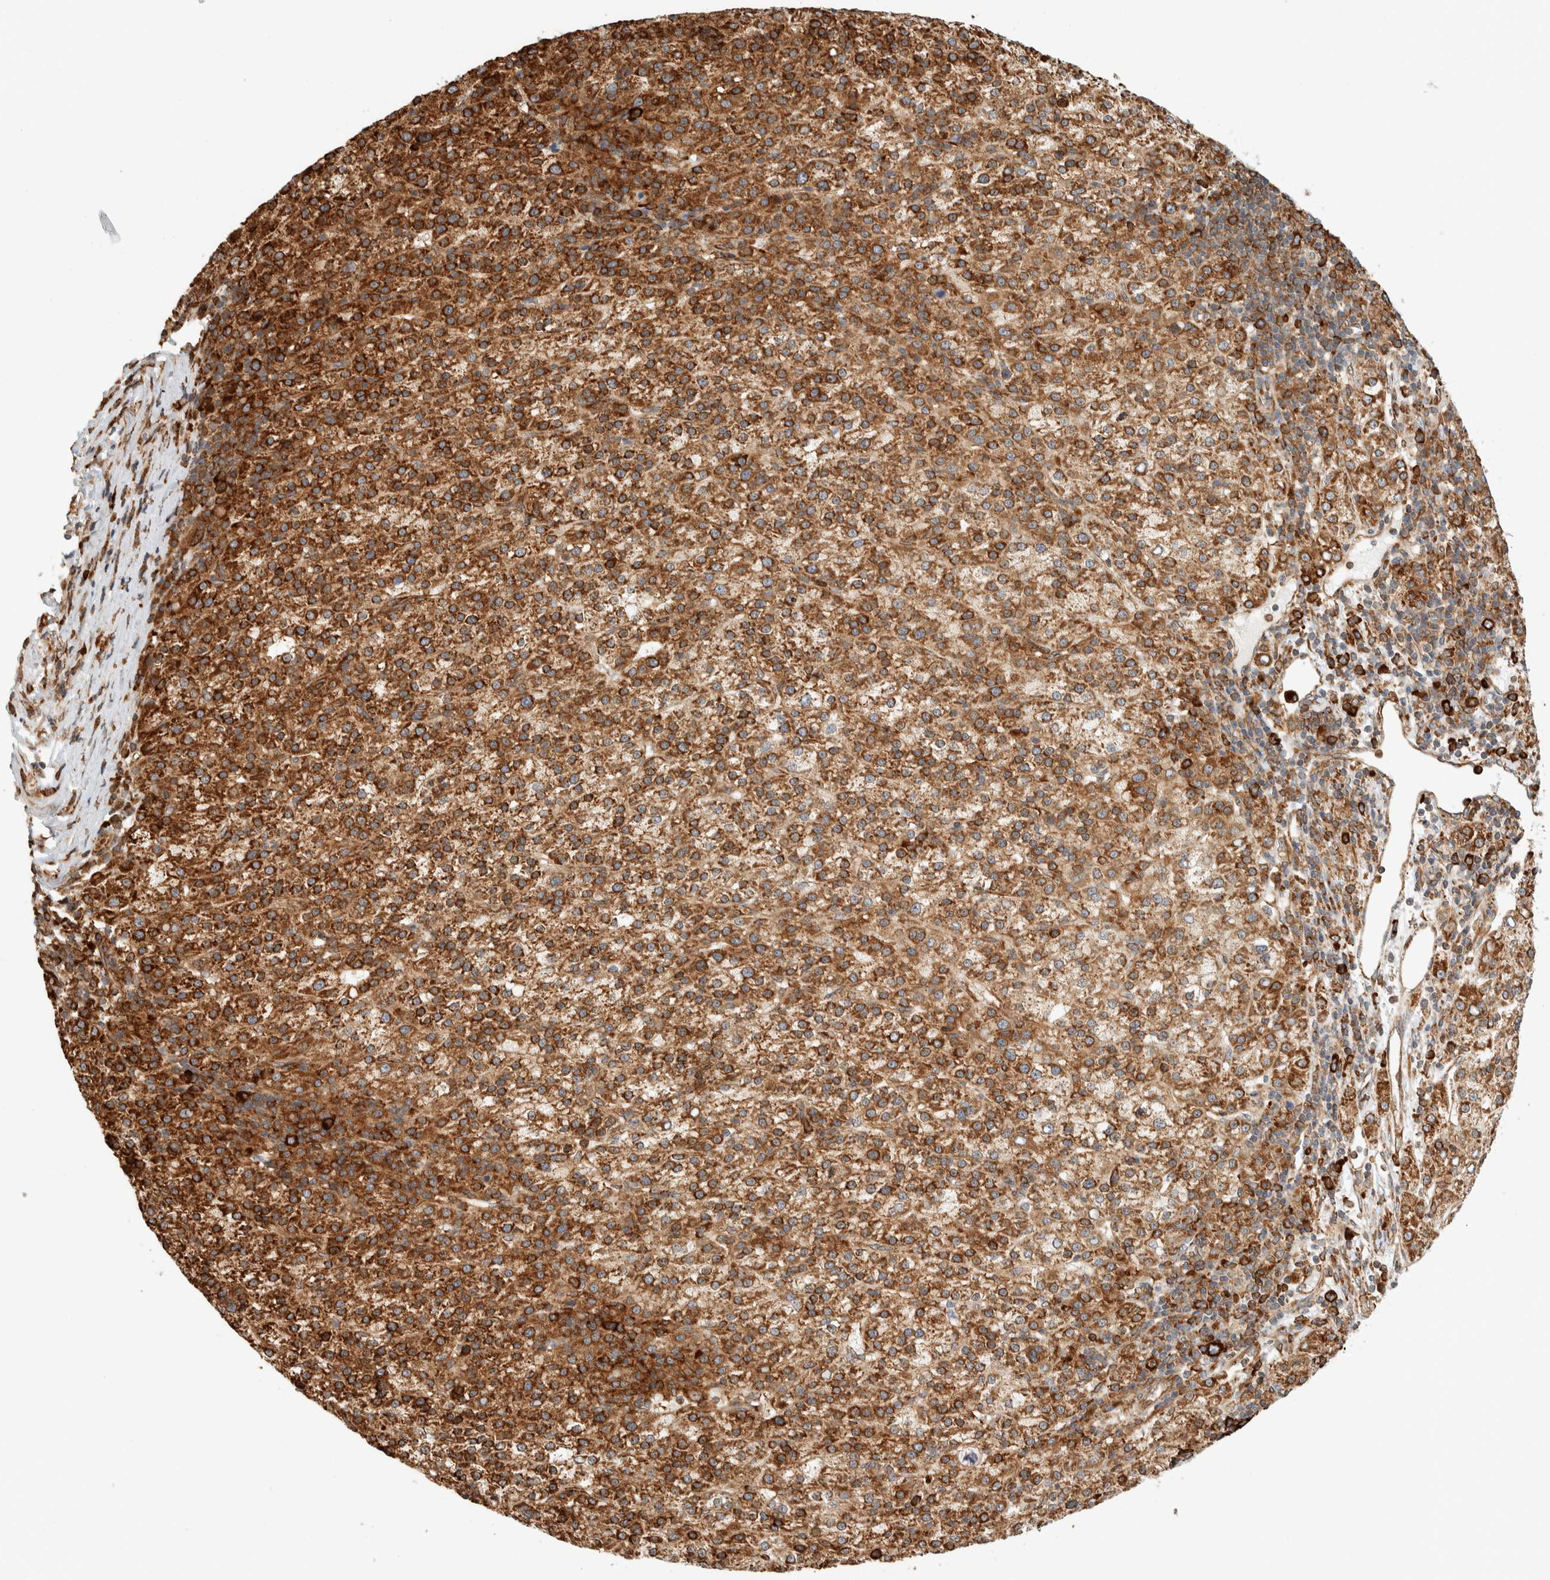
{"staining": {"intensity": "strong", "quantity": ">75%", "location": "cytoplasmic/membranous"}, "tissue": "liver cancer", "cell_type": "Tumor cells", "image_type": "cancer", "snomed": [{"axis": "morphology", "description": "Carcinoma, Hepatocellular, NOS"}, {"axis": "topography", "description": "Liver"}], "caption": "Hepatocellular carcinoma (liver) stained with DAB IHC demonstrates high levels of strong cytoplasmic/membranous positivity in about >75% of tumor cells.", "gene": "LLGL2", "patient": {"sex": "female", "age": 58}}